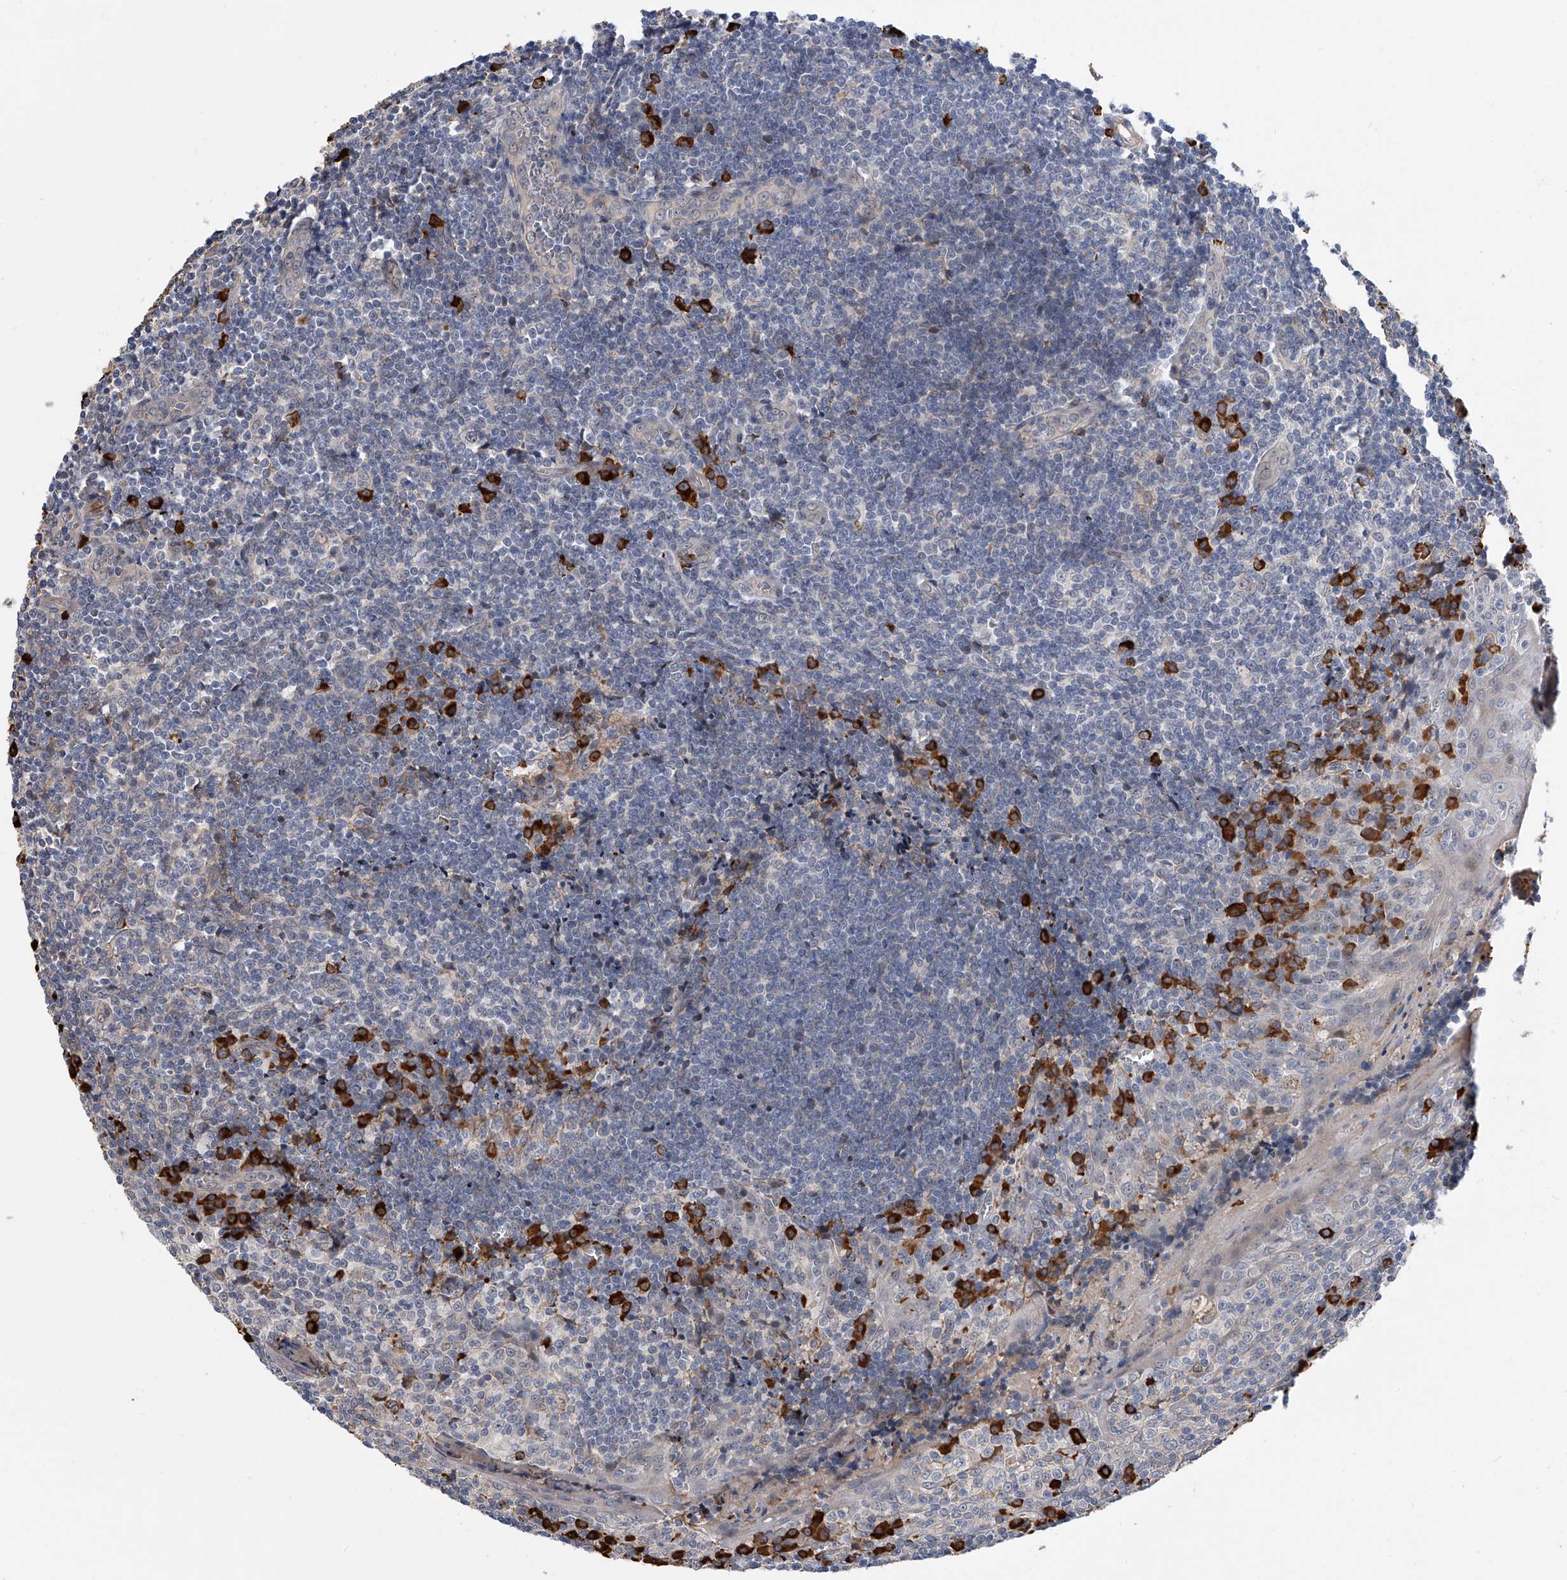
{"staining": {"intensity": "negative", "quantity": "none", "location": "none"}, "tissue": "tonsil", "cell_type": "Germinal center cells", "image_type": "normal", "snomed": [{"axis": "morphology", "description": "Normal tissue, NOS"}, {"axis": "topography", "description": "Tonsil"}], "caption": "Immunohistochemistry micrograph of normal tonsil stained for a protein (brown), which exhibits no staining in germinal center cells. (DAB immunohistochemistry with hematoxylin counter stain).", "gene": "ZNF25", "patient": {"sex": "male", "age": 27}}